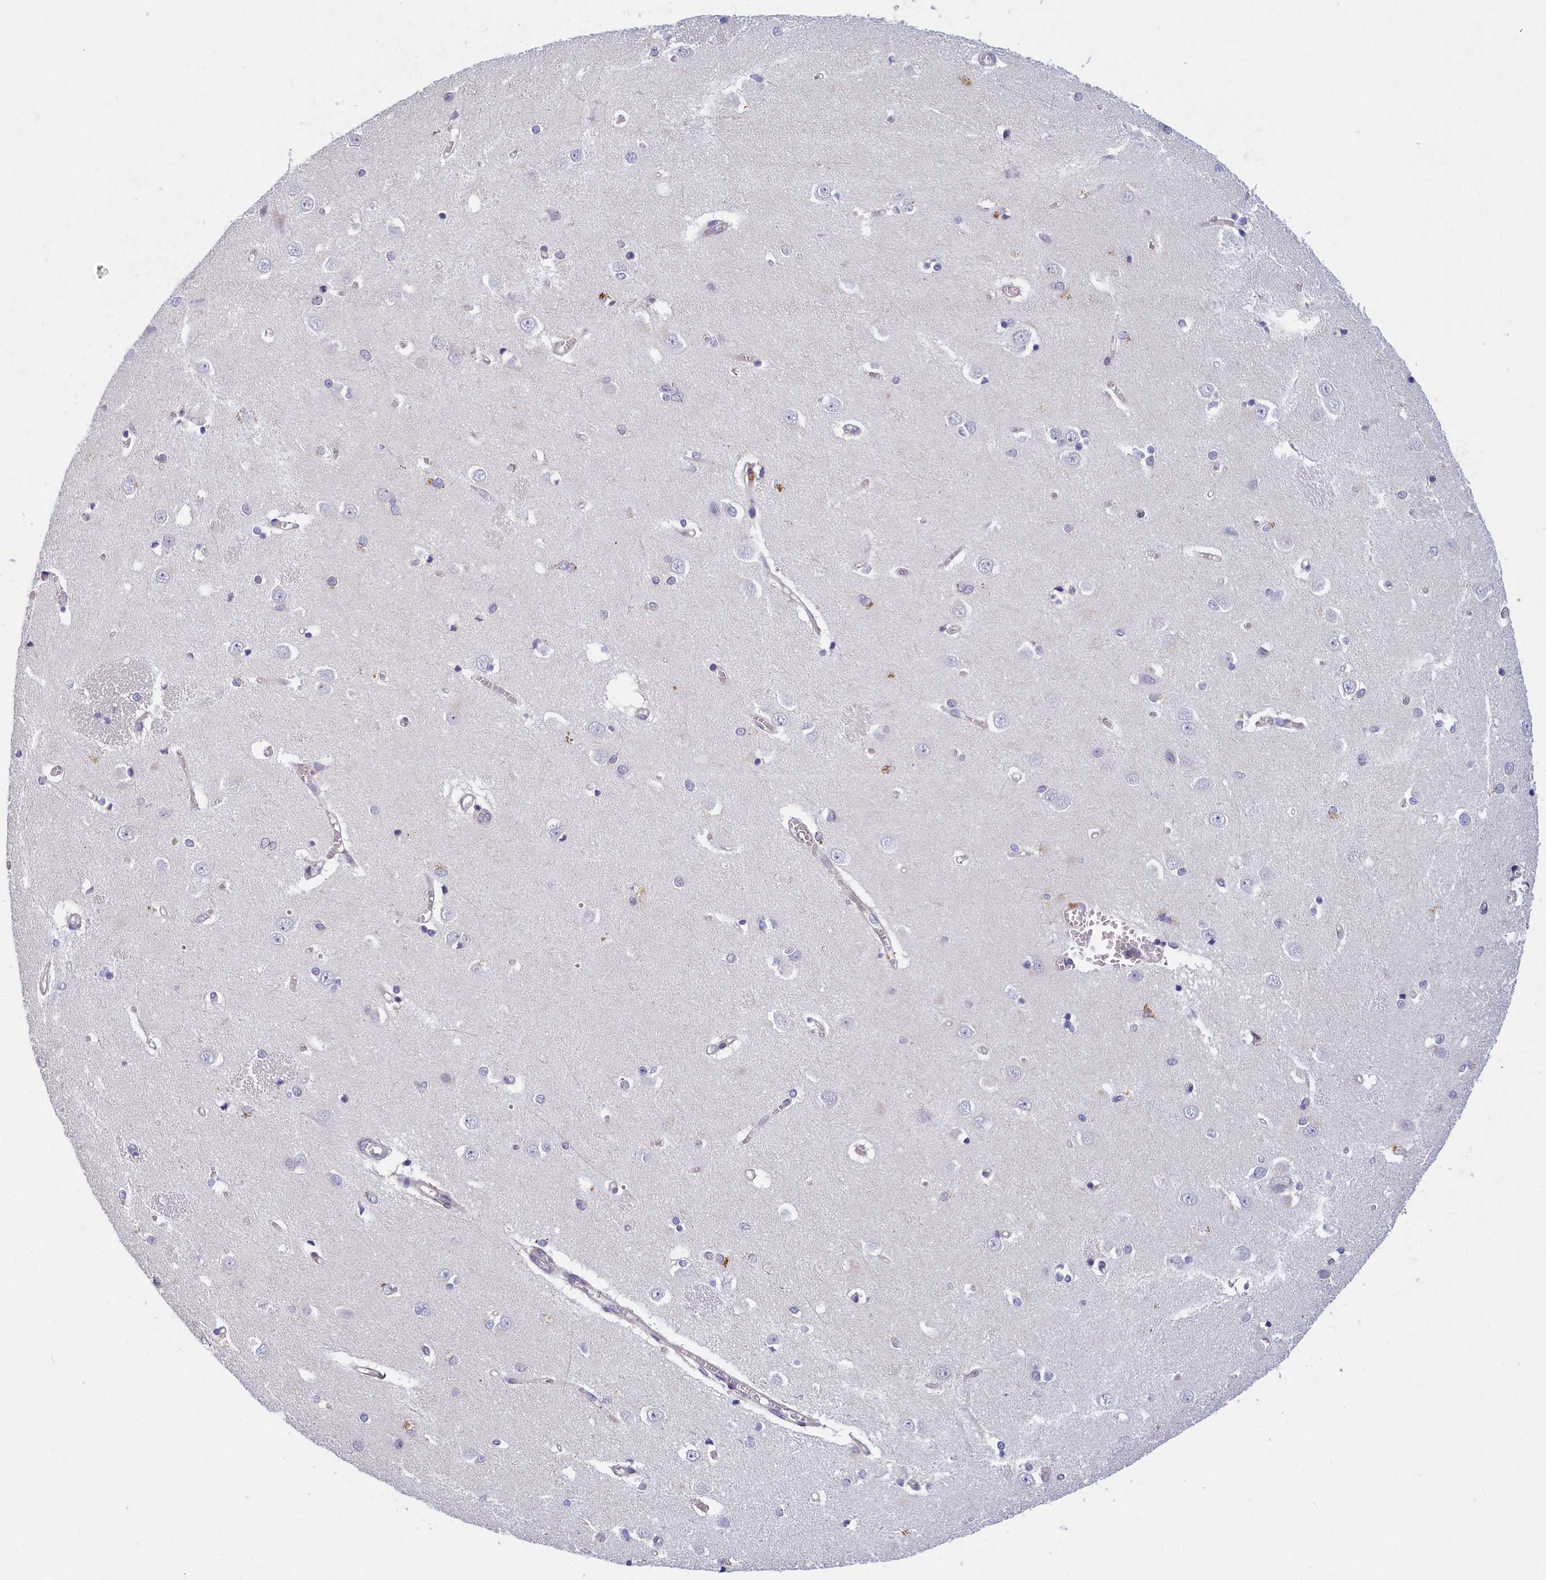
{"staining": {"intensity": "negative", "quantity": "none", "location": "none"}, "tissue": "caudate", "cell_type": "Glial cells", "image_type": "normal", "snomed": [{"axis": "morphology", "description": "Normal tissue, NOS"}, {"axis": "topography", "description": "Lateral ventricle wall"}], "caption": "DAB (3,3'-diaminobenzidine) immunohistochemical staining of unremarkable human caudate reveals no significant staining in glial cells.", "gene": "NOL10", "patient": {"sex": "male", "age": 37}}